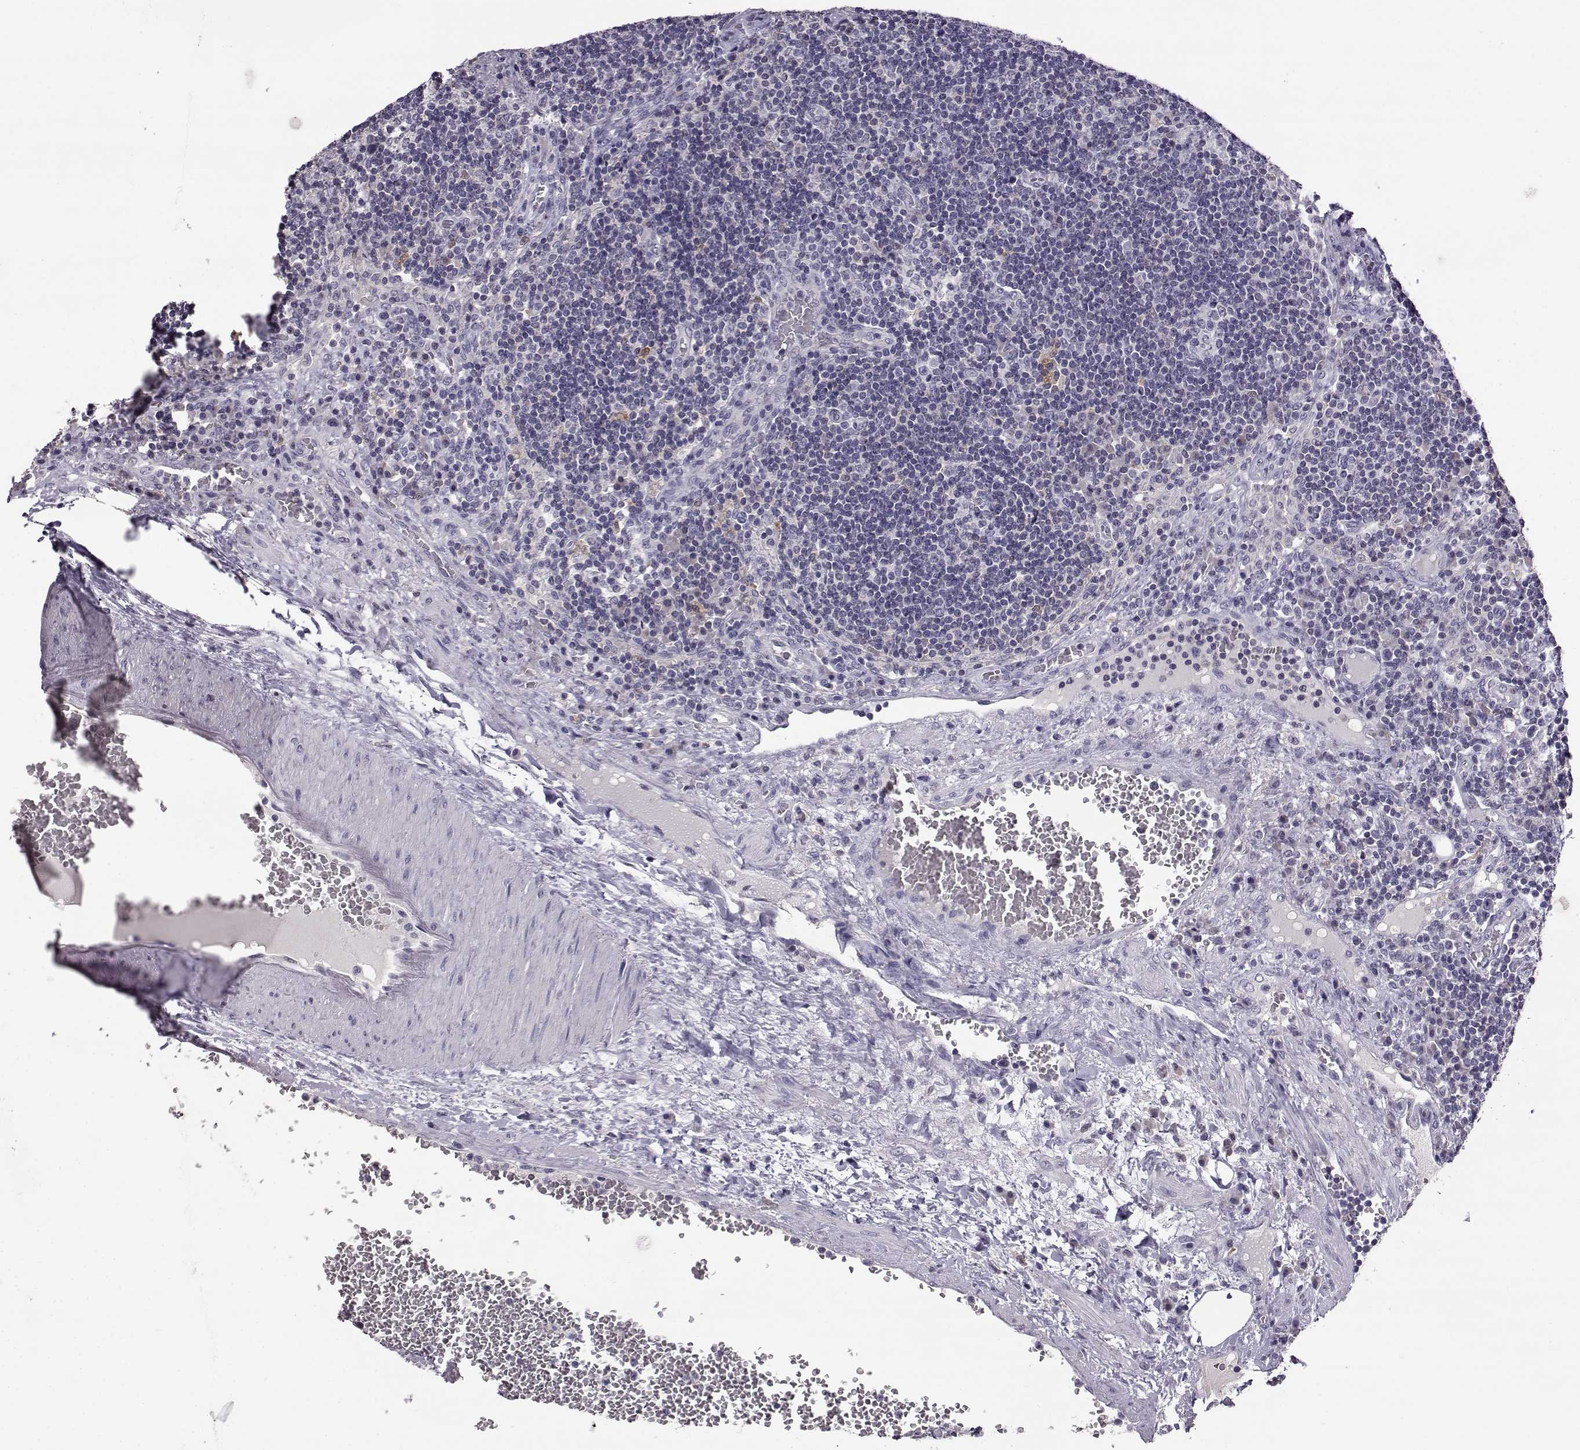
{"staining": {"intensity": "negative", "quantity": "none", "location": "none"}, "tissue": "lymph node", "cell_type": "Germinal center cells", "image_type": "normal", "snomed": [{"axis": "morphology", "description": "Normal tissue, NOS"}, {"axis": "topography", "description": "Lymph node"}], "caption": "Immunohistochemical staining of normal human lymph node demonstrates no significant expression in germinal center cells.", "gene": "AKR1B1", "patient": {"sex": "male", "age": 63}}